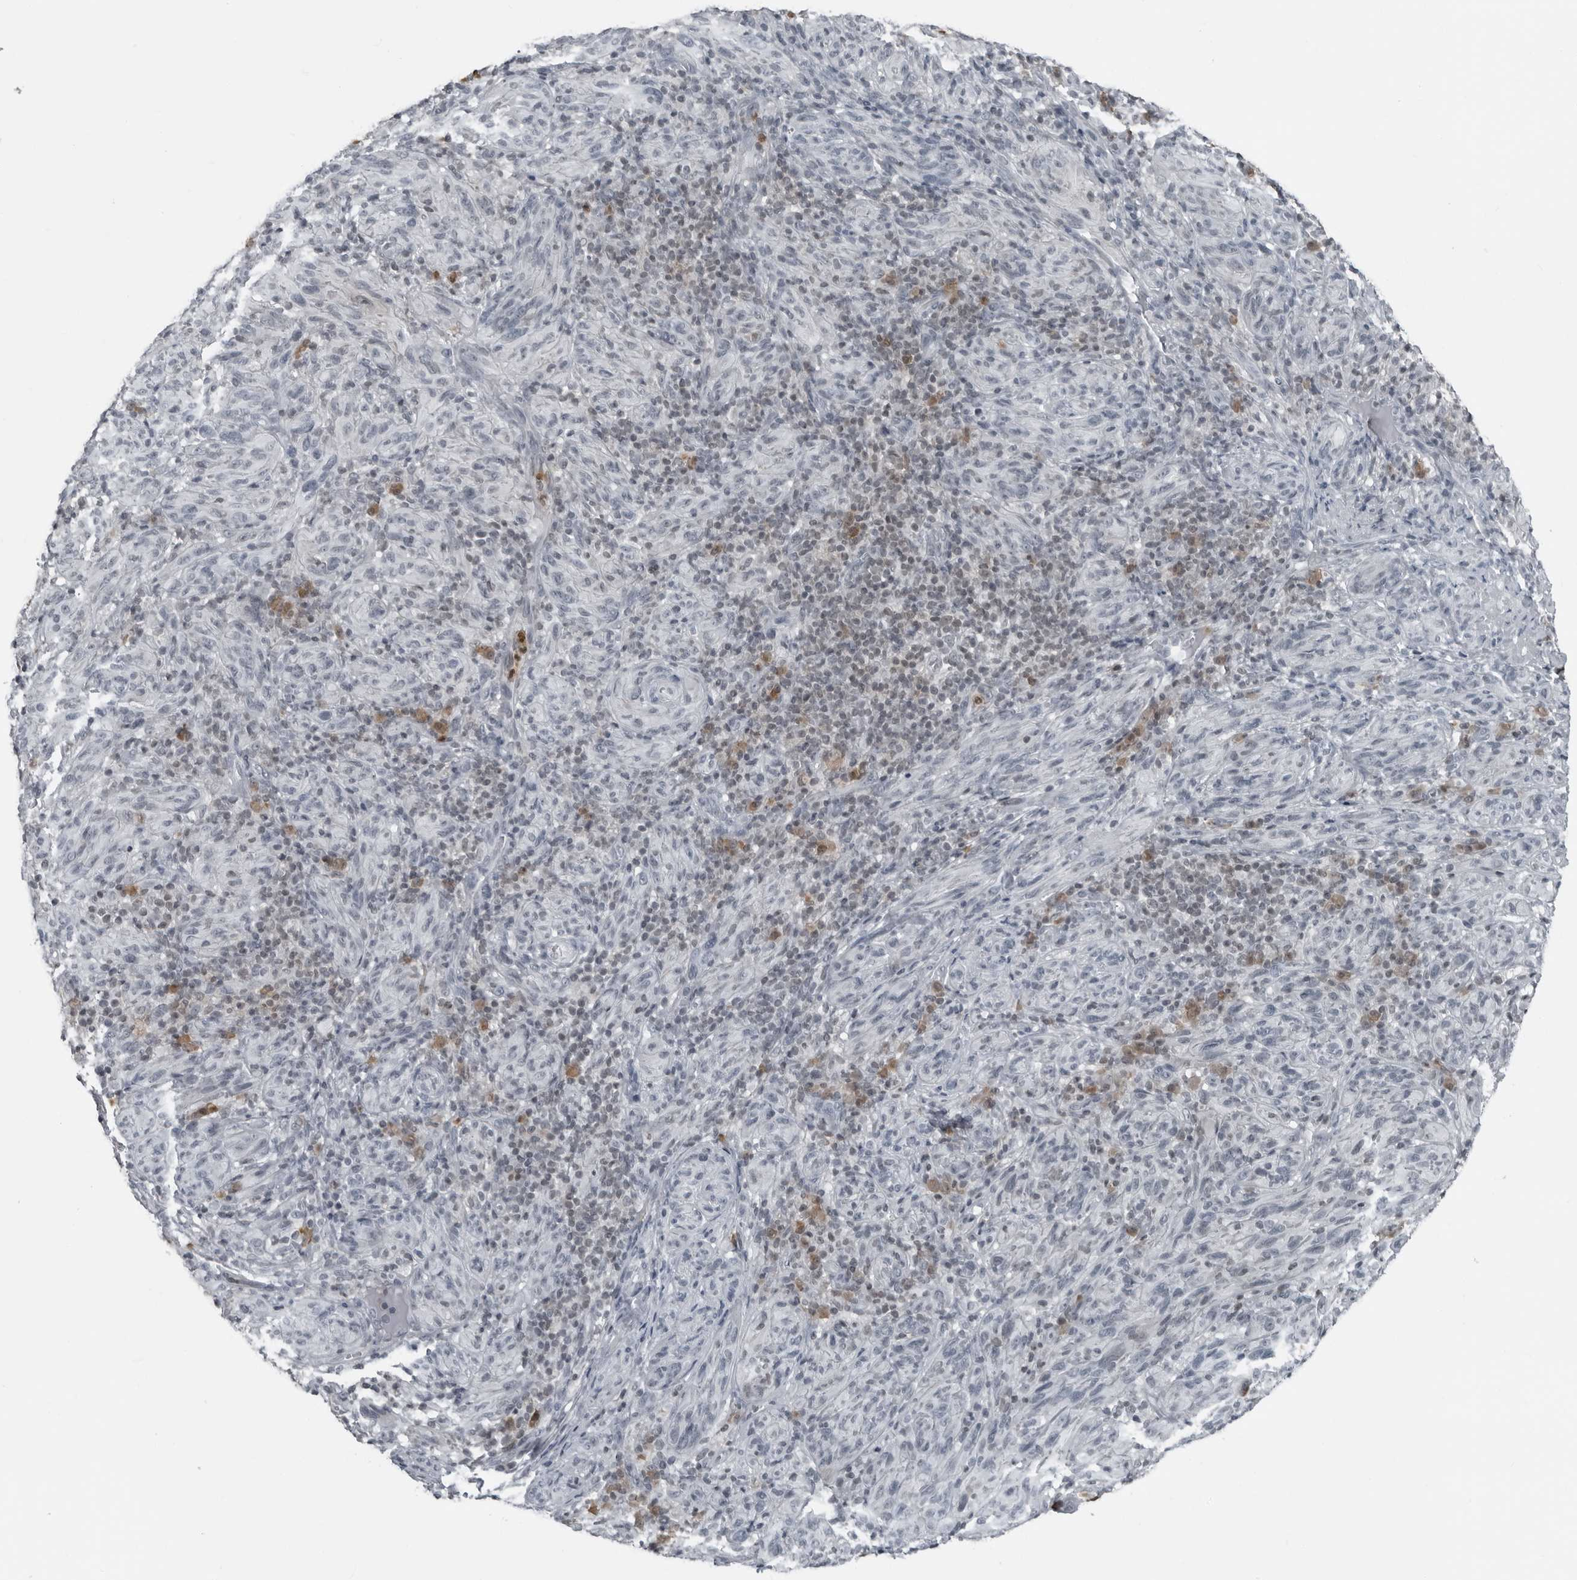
{"staining": {"intensity": "negative", "quantity": "none", "location": "none"}, "tissue": "melanoma", "cell_type": "Tumor cells", "image_type": "cancer", "snomed": [{"axis": "morphology", "description": "Malignant melanoma, NOS"}, {"axis": "topography", "description": "Skin of head"}], "caption": "Immunohistochemistry (IHC) micrograph of neoplastic tissue: human malignant melanoma stained with DAB (3,3'-diaminobenzidine) displays no significant protein positivity in tumor cells.", "gene": "RTCA", "patient": {"sex": "male", "age": 96}}